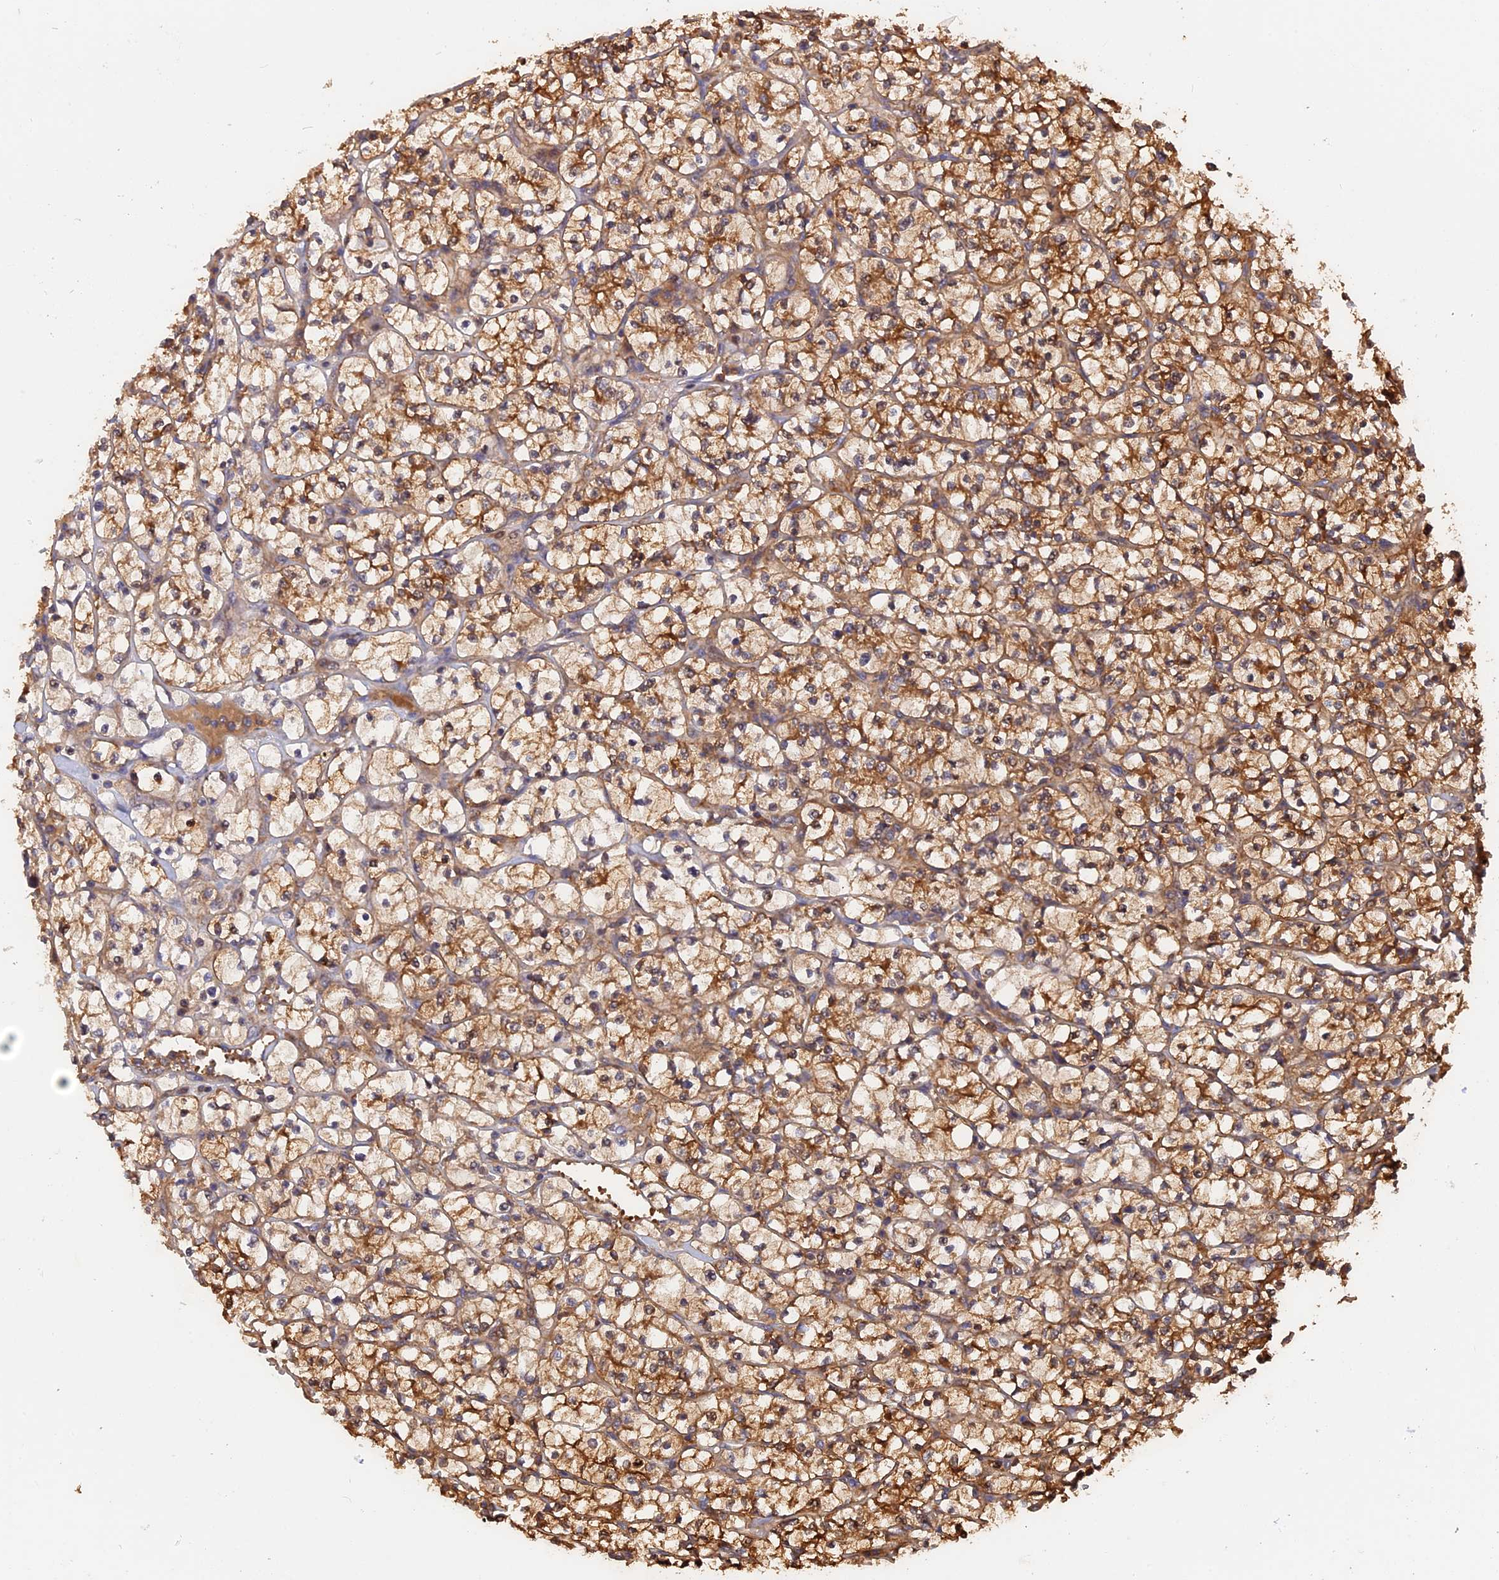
{"staining": {"intensity": "strong", "quantity": ">75%", "location": "cytoplasmic/membranous"}, "tissue": "renal cancer", "cell_type": "Tumor cells", "image_type": "cancer", "snomed": [{"axis": "morphology", "description": "Adenocarcinoma, NOS"}, {"axis": "topography", "description": "Kidney"}], "caption": "Immunohistochemistry (DAB (3,3'-diaminobenzidine)) staining of adenocarcinoma (renal) exhibits strong cytoplasmic/membranous protein expression in approximately >75% of tumor cells.", "gene": "BLVRA", "patient": {"sex": "female", "age": 64}}